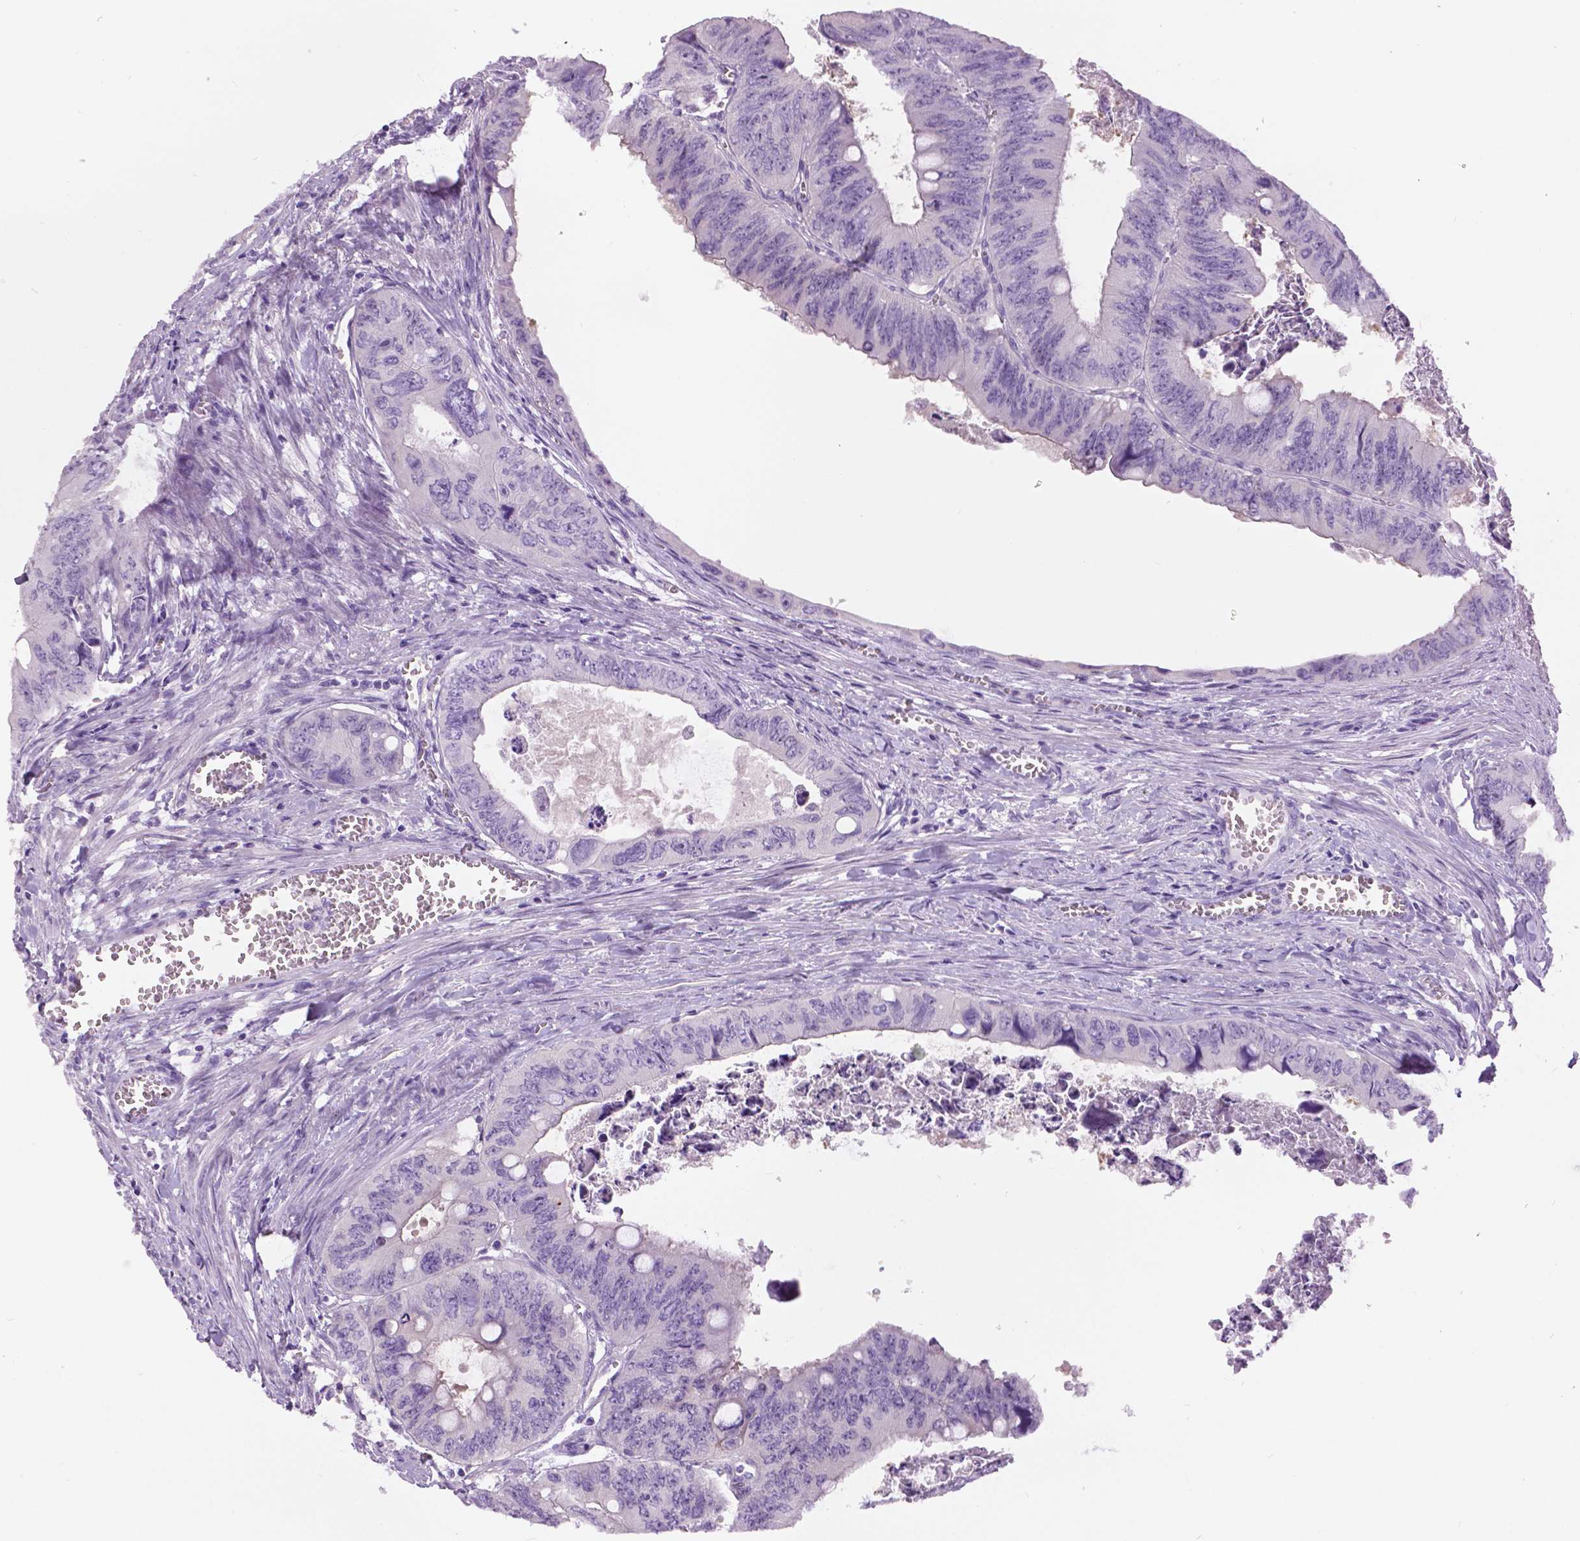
{"staining": {"intensity": "negative", "quantity": "none", "location": "none"}, "tissue": "colorectal cancer", "cell_type": "Tumor cells", "image_type": "cancer", "snomed": [{"axis": "morphology", "description": "Adenocarcinoma, NOS"}, {"axis": "topography", "description": "Colon"}], "caption": "Colorectal cancer (adenocarcinoma) was stained to show a protein in brown. There is no significant positivity in tumor cells. (DAB immunohistochemistry, high magnification).", "gene": "TP53TG5", "patient": {"sex": "female", "age": 84}}